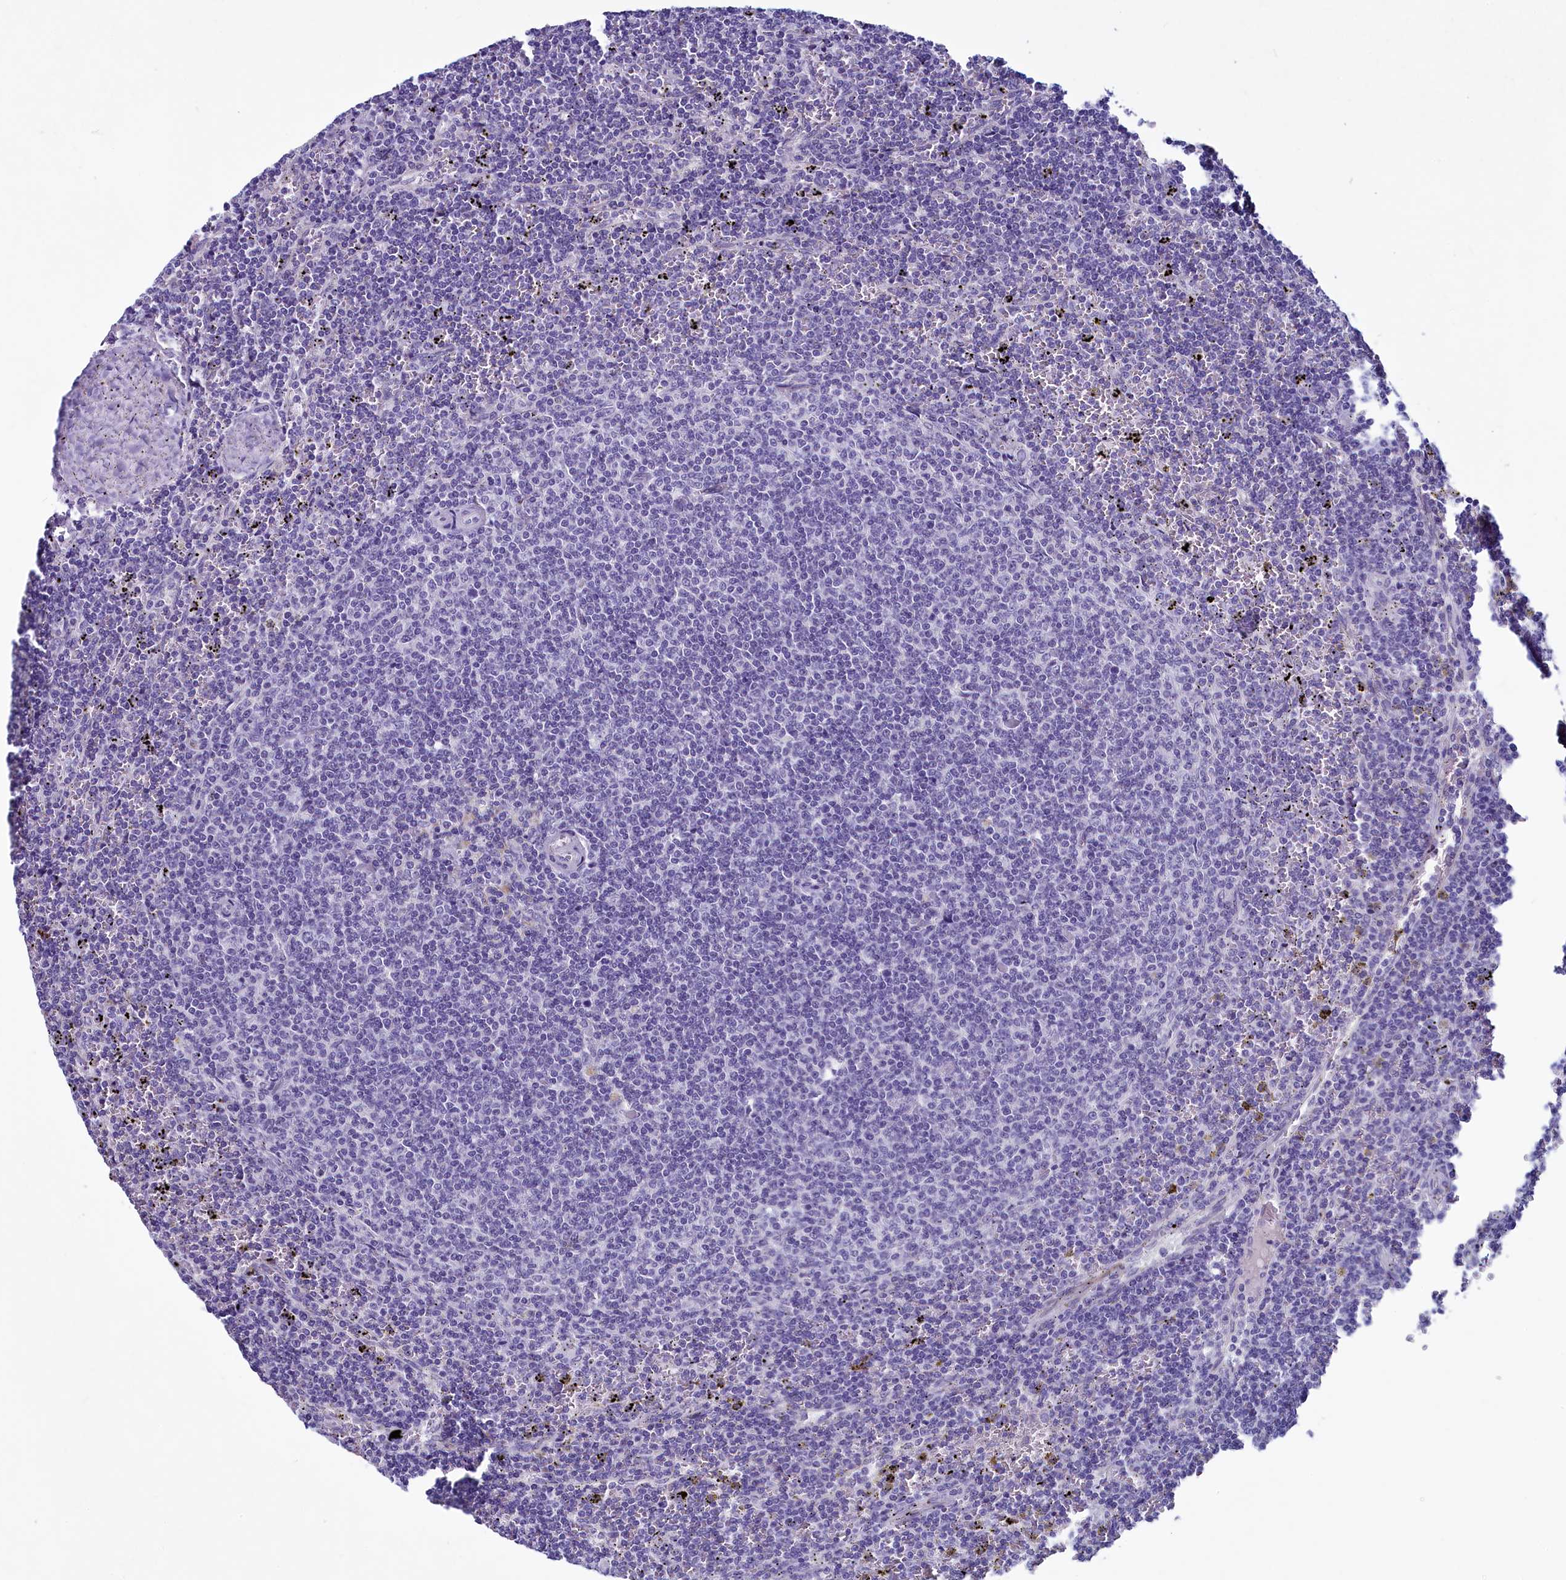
{"staining": {"intensity": "negative", "quantity": "none", "location": "none"}, "tissue": "lymphoma", "cell_type": "Tumor cells", "image_type": "cancer", "snomed": [{"axis": "morphology", "description": "Malignant lymphoma, non-Hodgkin's type, Low grade"}, {"axis": "topography", "description": "Spleen"}], "caption": "A micrograph of human lymphoma is negative for staining in tumor cells.", "gene": "INSC", "patient": {"sex": "female", "age": 50}}